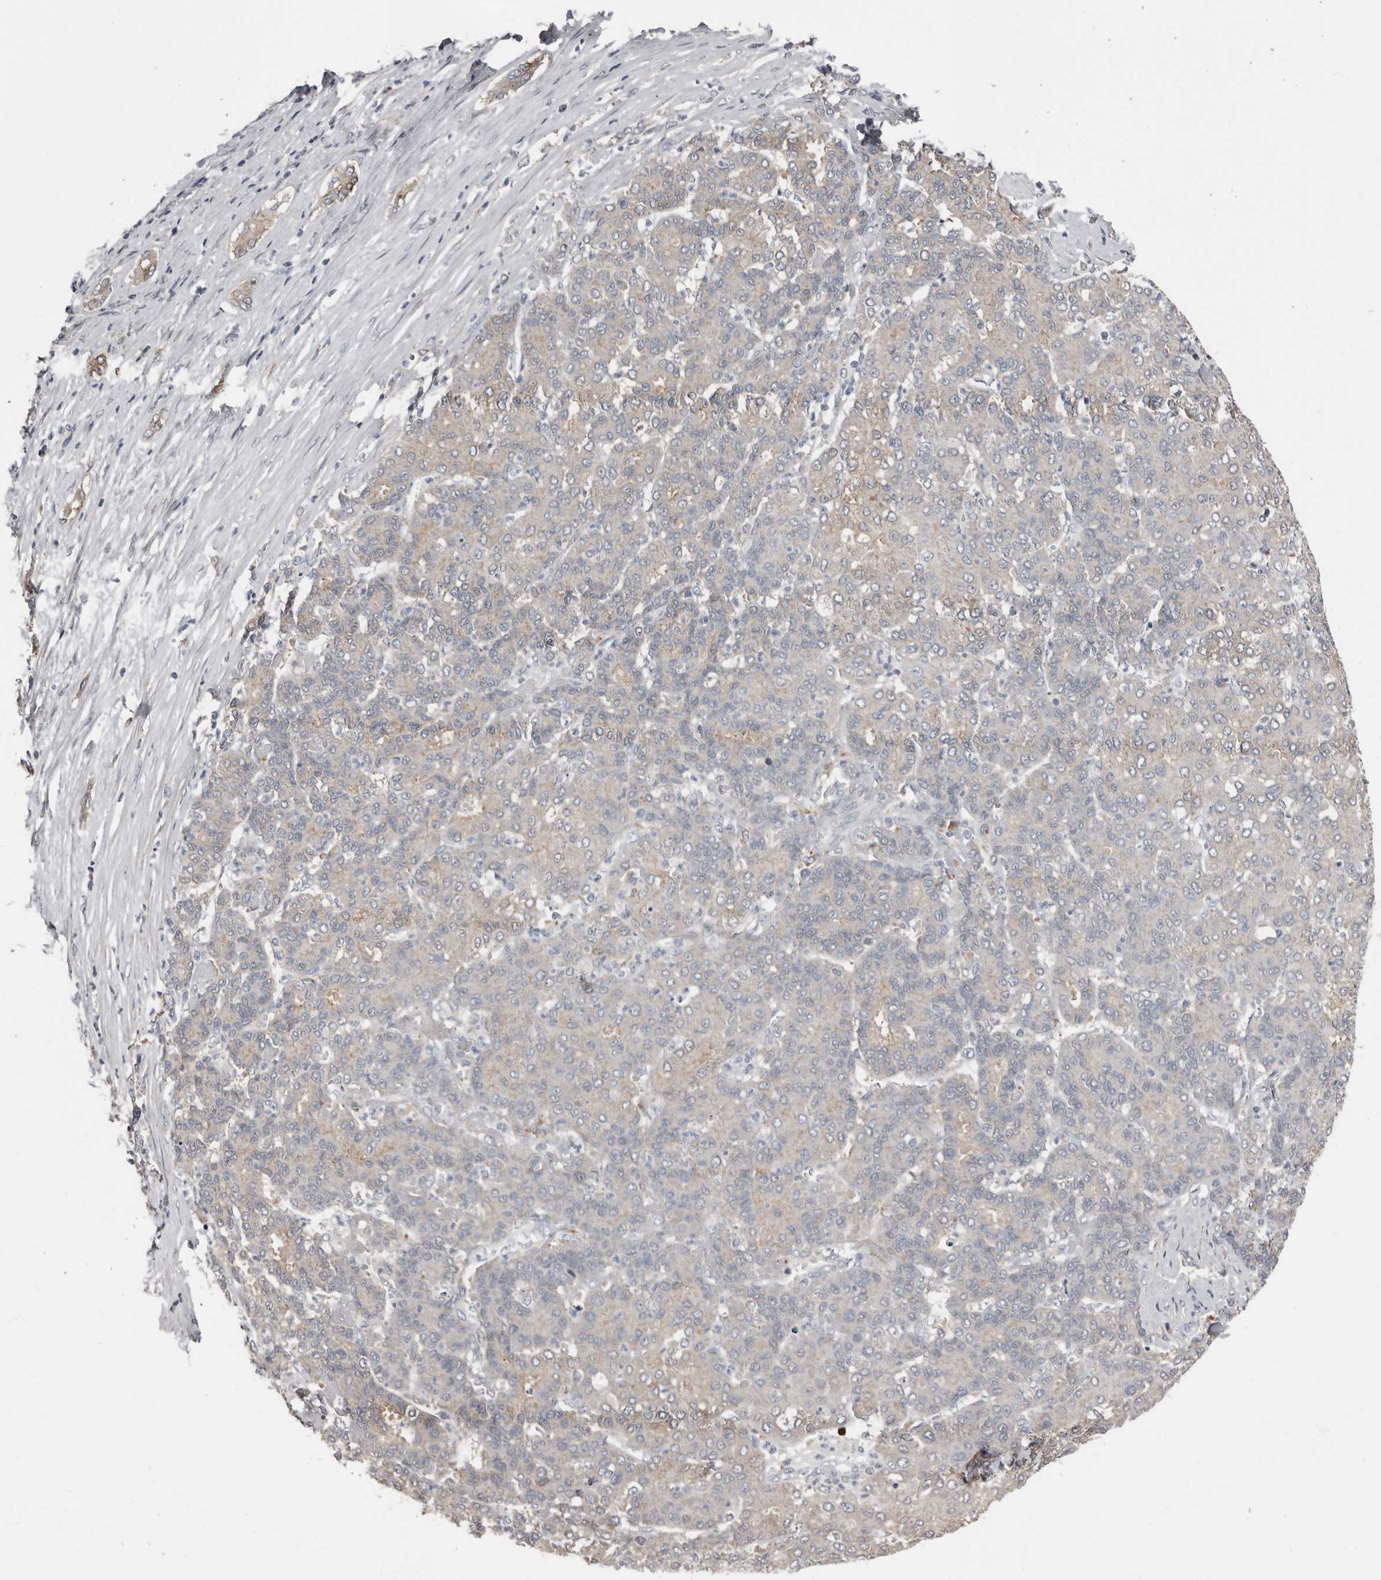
{"staining": {"intensity": "negative", "quantity": "none", "location": "none"}, "tissue": "liver cancer", "cell_type": "Tumor cells", "image_type": "cancer", "snomed": [{"axis": "morphology", "description": "Carcinoma, Hepatocellular, NOS"}, {"axis": "topography", "description": "Liver"}], "caption": "The image displays no staining of tumor cells in liver cancer (hepatocellular carcinoma). (DAB (3,3'-diaminobenzidine) immunohistochemistry (IHC) visualized using brightfield microscopy, high magnification).", "gene": "KCNJ8", "patient": {"sex": "male", "age": 65}}